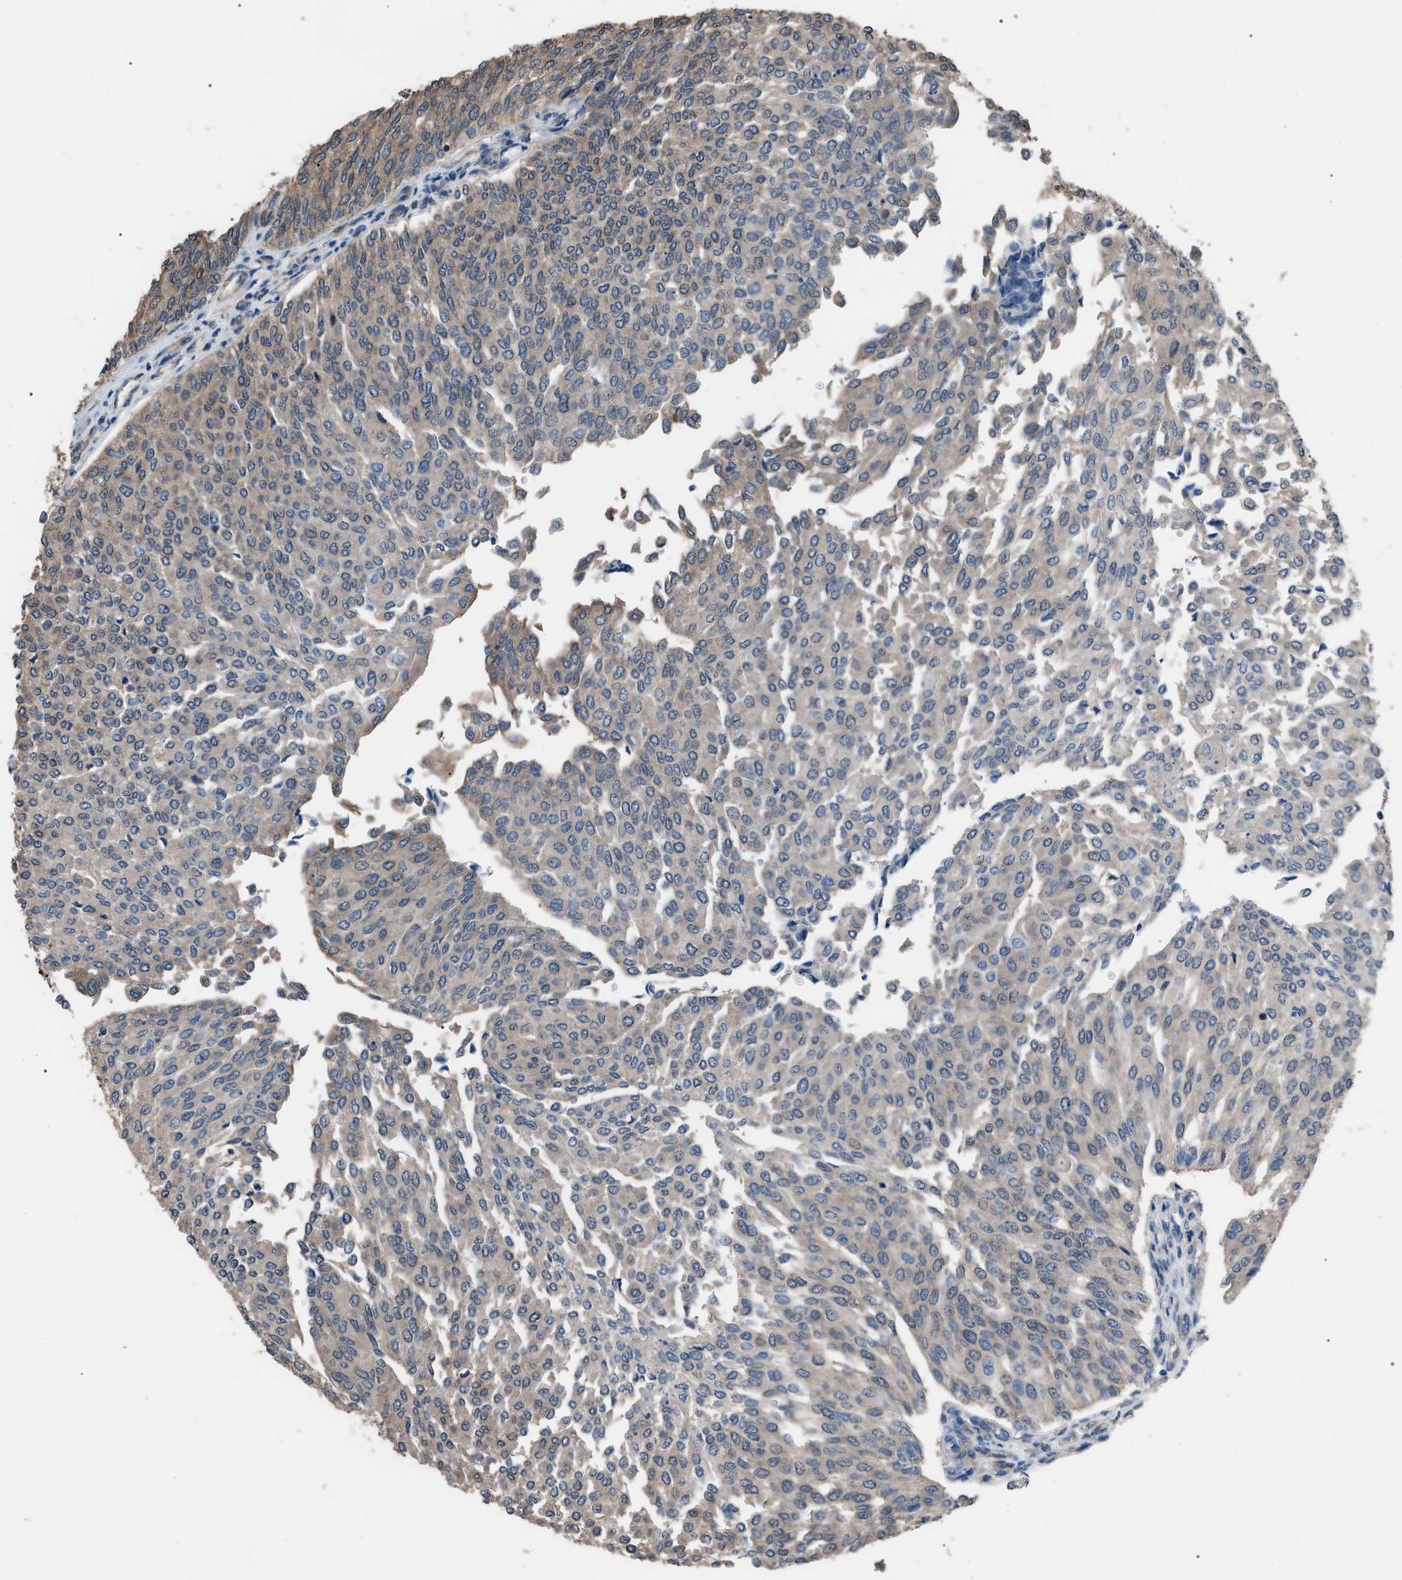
{"staining": {"intensity": "negative", "quantity": "none", "location": "none"}, "tissue": "urothelial cancer", "cell_type": "Tumor cells", "image_type": "cancer", "snomed": [{"axis": "morphology", "description": "Urothelial carcinoma, Low grade"}, {"axis": "topography", "description": "Urinary bladder"}], "caption": "Protein analysis of urothelial carcinoma (low-grade) displays no significant staining in tumor cells. The staining is performed using DAB brown chromogen with nuclei counter-stained in using hematoxylin.", "gene": "PDCD5", "patient": {"sex": "female", "age": 79}}